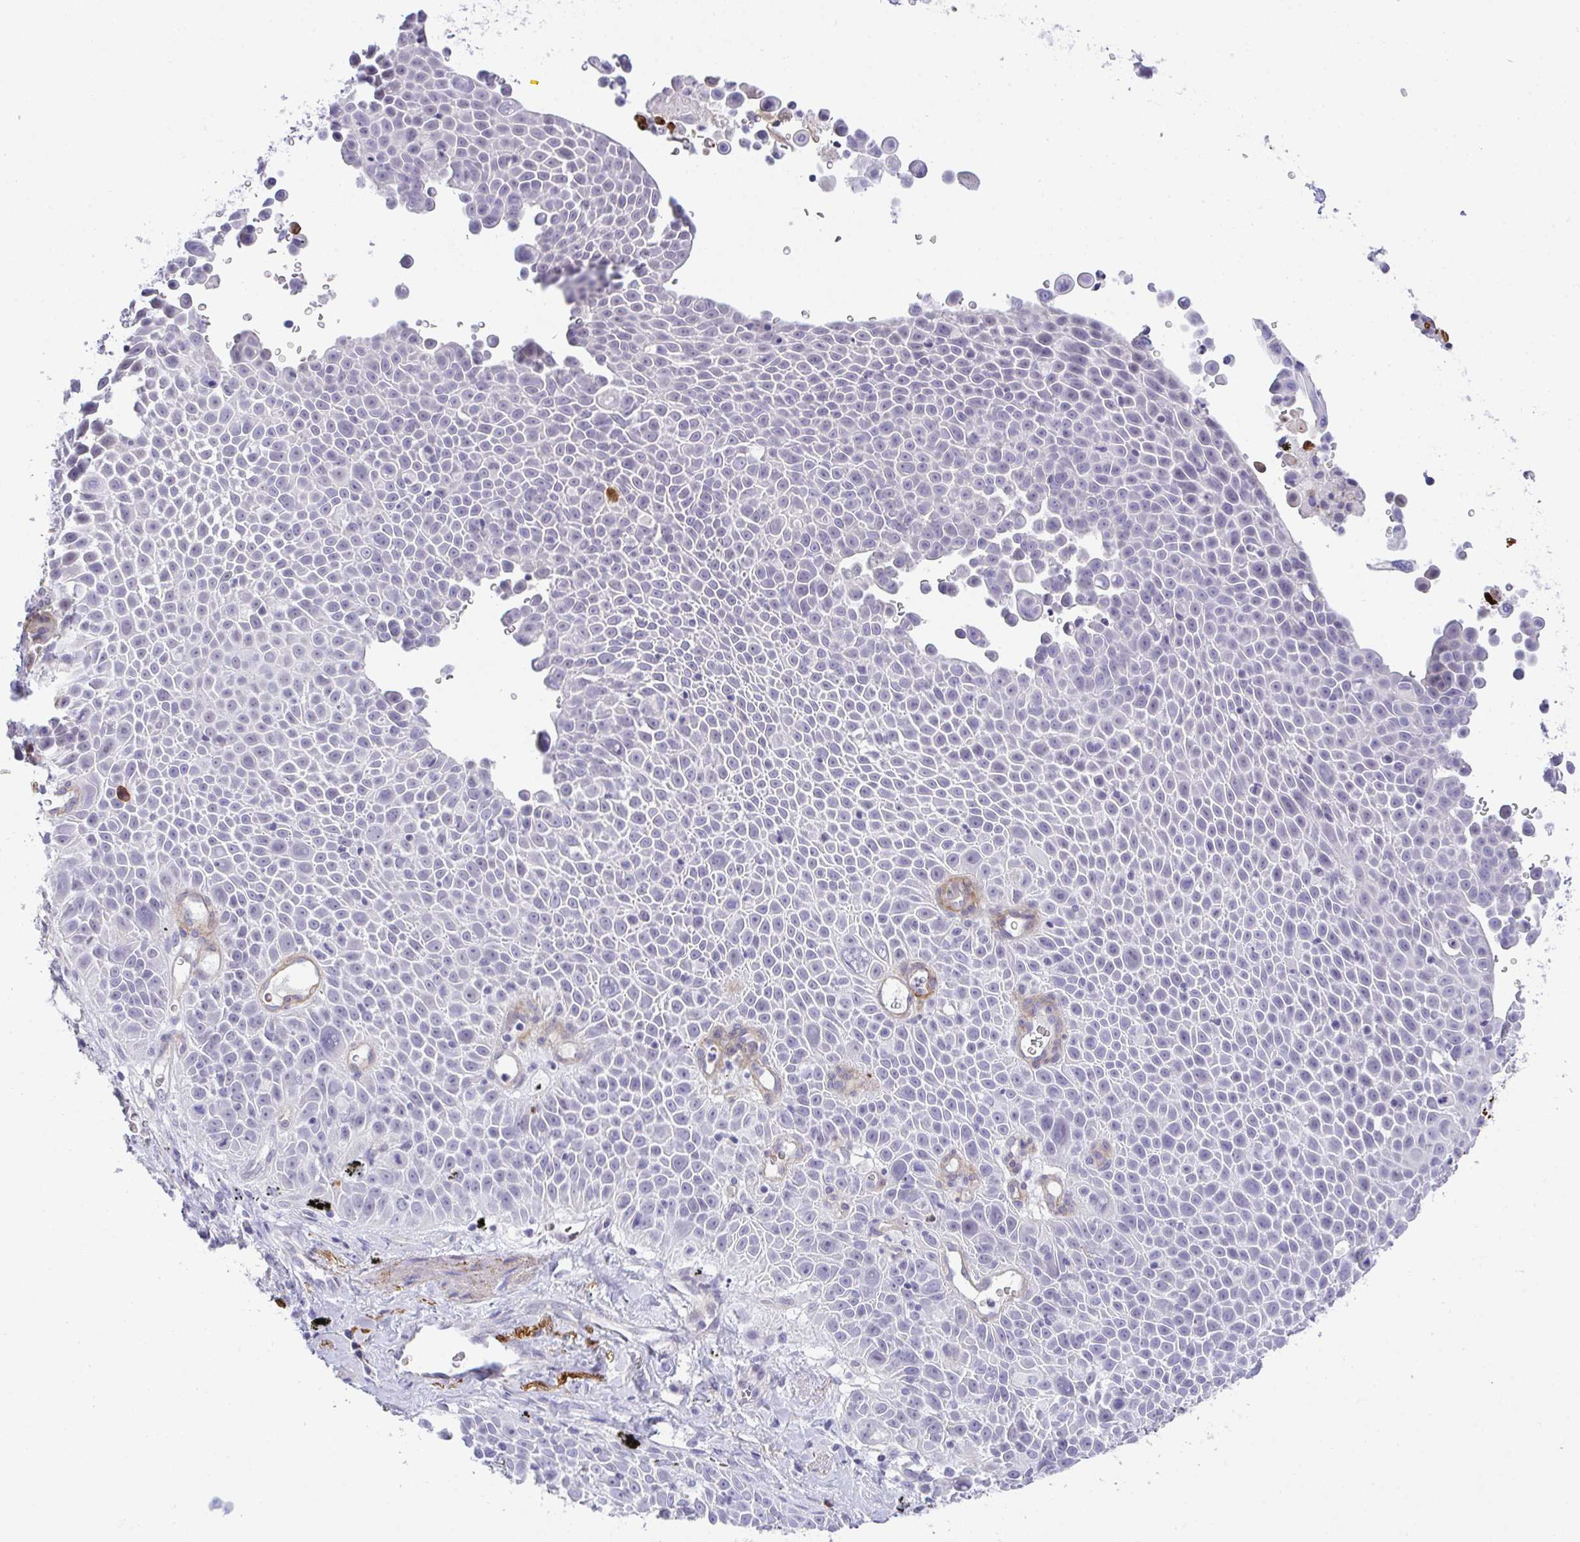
{"staining": {"intensity": "negative", "quantity": "none", "location": "none"}, "tissue": "lung cancer", "cell_type": "Tumor cells", "image_type": "cancer", "snomed": [{"axis": "morphology", "description": "Squamous cell carcinoma, NOS"}, {"axis": "morphology", "description": "Squamous cell carcinoma, metastatic, NOS"}, {"axis": "topography", "description": "Lymph node"}, {"axis": "topography", "description": "Lung"}], "caption": "This micrograph is of lung squamous cell carcinoma stained with immunohistochemistry to label a protein in brown with the nuclei are counter-stained blue. There is no positivity in tumor cells. (Immunohistochemistry, brightfield microscopy, high magnification).", "gene": "KMT2E", "patient": {"sex": "female", "age": 62}}